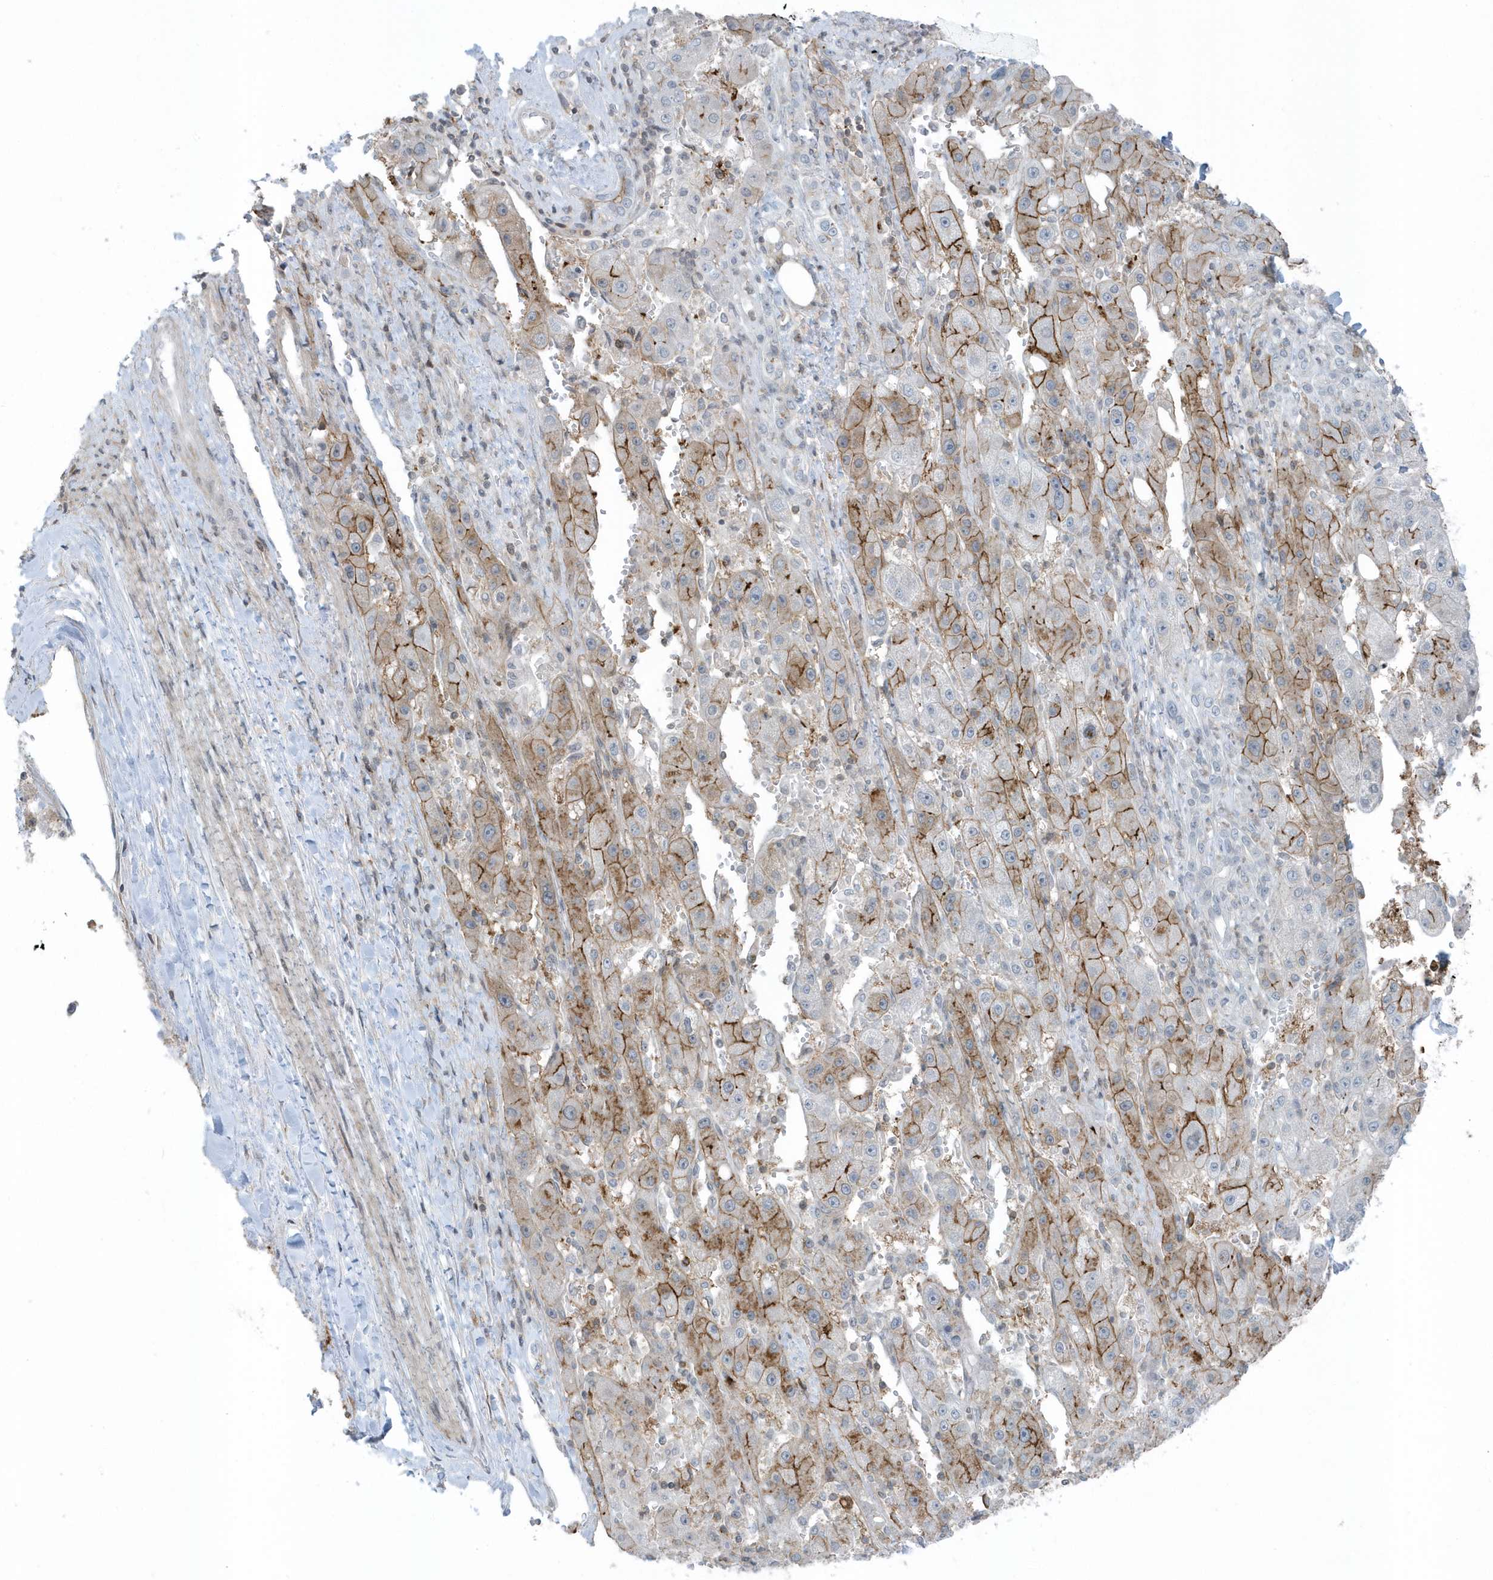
{"staining": {"intensity": "moderate", "quantity": "25%-75%", "location": "cytoplasmic/membranous"}, "tissue": "liver cancer", "cell_type": "Tumor cells", "image_type": "cancer", "snomed": [{"axis": "morphology", "description": "Carcinoma, Hepatocellular, NOS"}, {"axis": "topography", "description": "Liver"}], "caption": "A high-resolution histopathology image shows immunohistochemistry (IHC) staining of liver hepatocellular carcinoma, which displays moderate cytoplasmic/membranous positivity in about 25%-75% of tumor cells.", "gene": "CACNB2", "patient": {"sex": "female", "age": 73}}